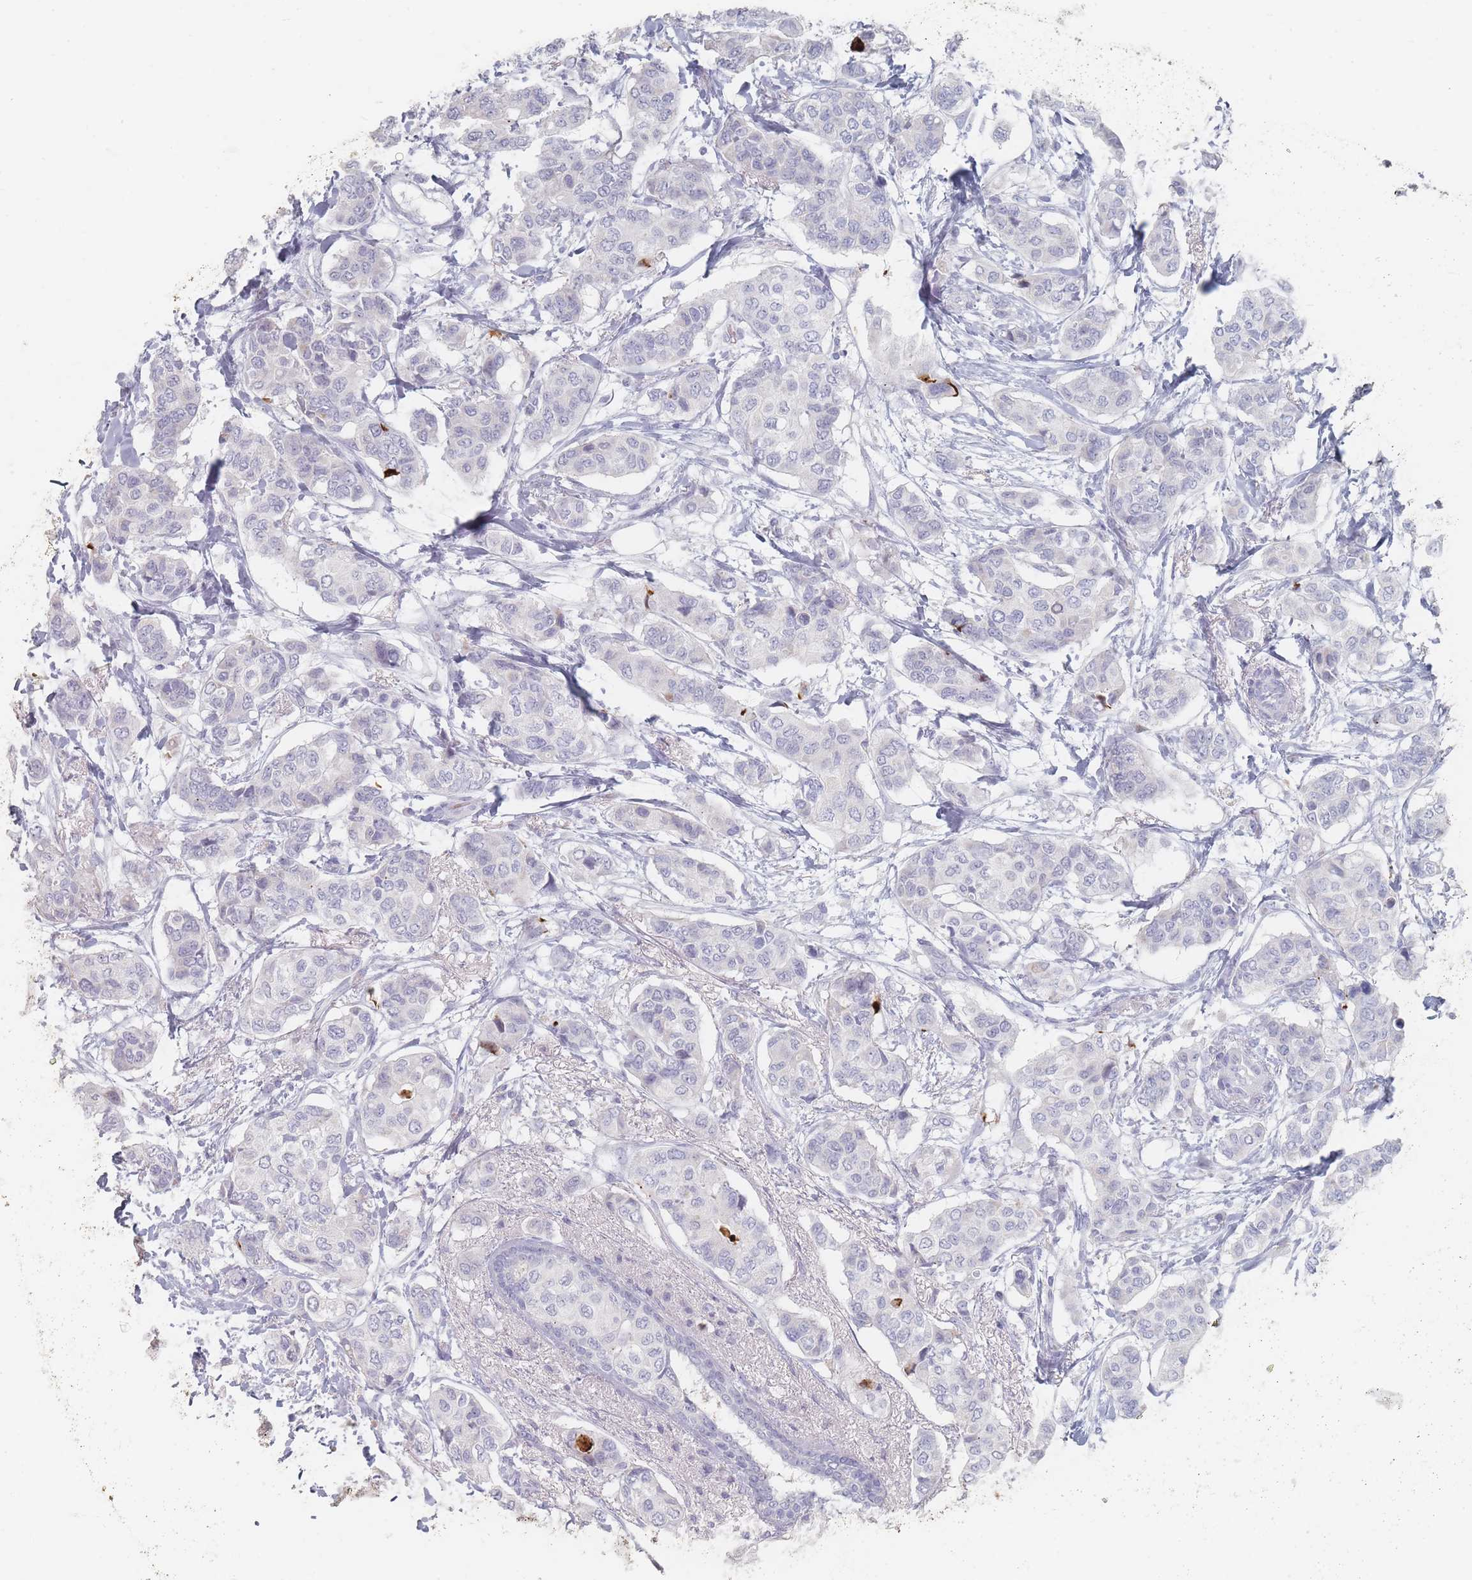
{"staining": {"intensity": "negative", "quantity": "none", "location": "none"}, "tissue": "breast cancer", "cell_type": "Tumor cells", "image_type": "cancer", "snomed": [{"axis": "morphology", "description": "Lobular carcinoma"}, {"axis": "topography", "description": "Breast"}], "caption": "An IHC micrograph of lobular carcinoma (breast) is shown. There is no staining in tumor cells of lobular carcinoma (breast). Nuclei are stained in blue.", "gene": "HELZ2", "patient": {"sex": "female", "age": 51}}